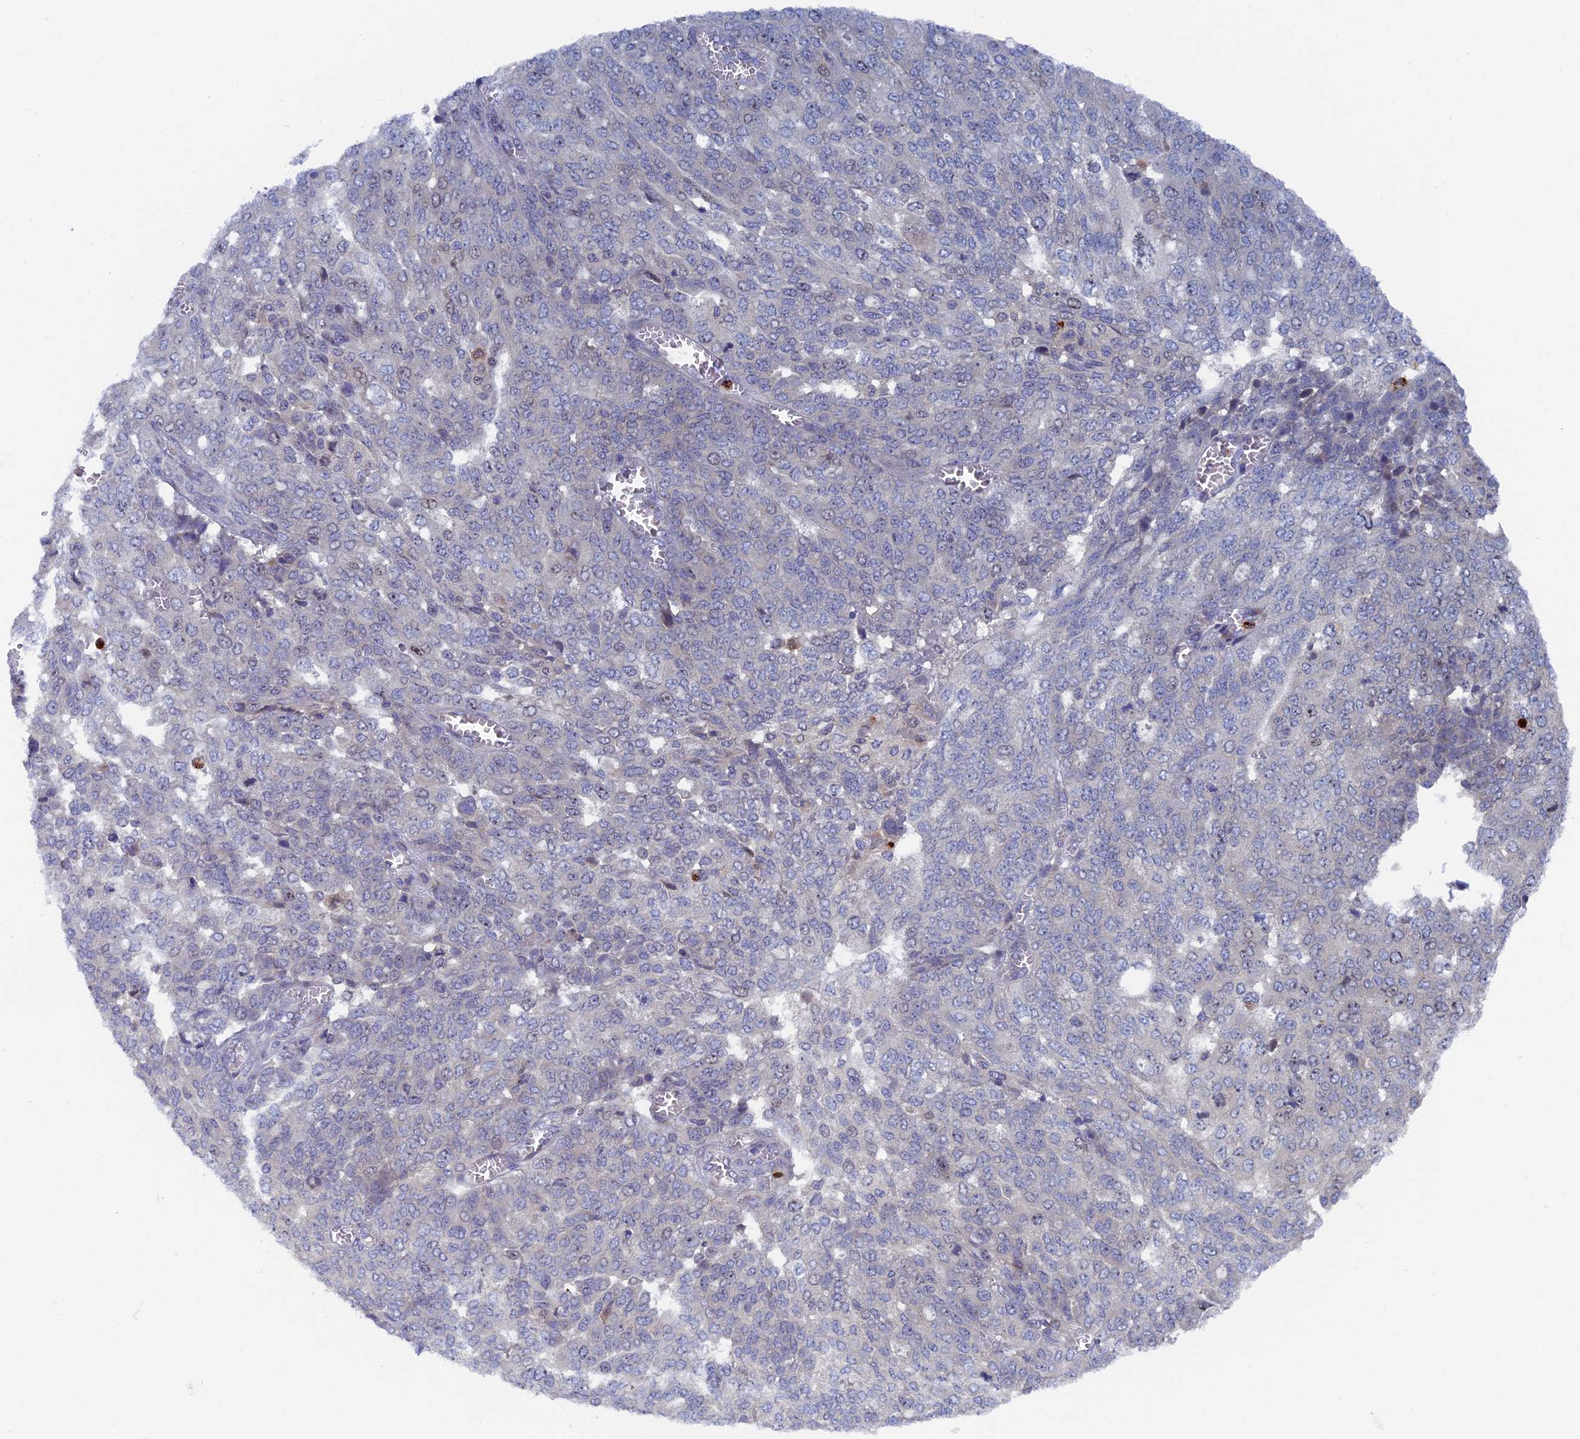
{"staining": {"intensity": "negative", "quantity": "none", "location": "none"}, "tissue": "ovarian cancer", "cell_type": "Tumor cells", "image_type": "cancer", "snomed": [{"axis": "morphology", "description": "Cystadenocarcinoma, serous, NOS"}, {"axis": "topography", "description": "Soft tissue"}, {"axis": "topography", "description": "Ovary"}], "caption": "Ovarian serous cystadenocarcinoma stained for a protein using immunohistochemistry reveals no expression tumor cells.", "gene": "TNK2", "patient": {"sex": "female", "age": 57}}